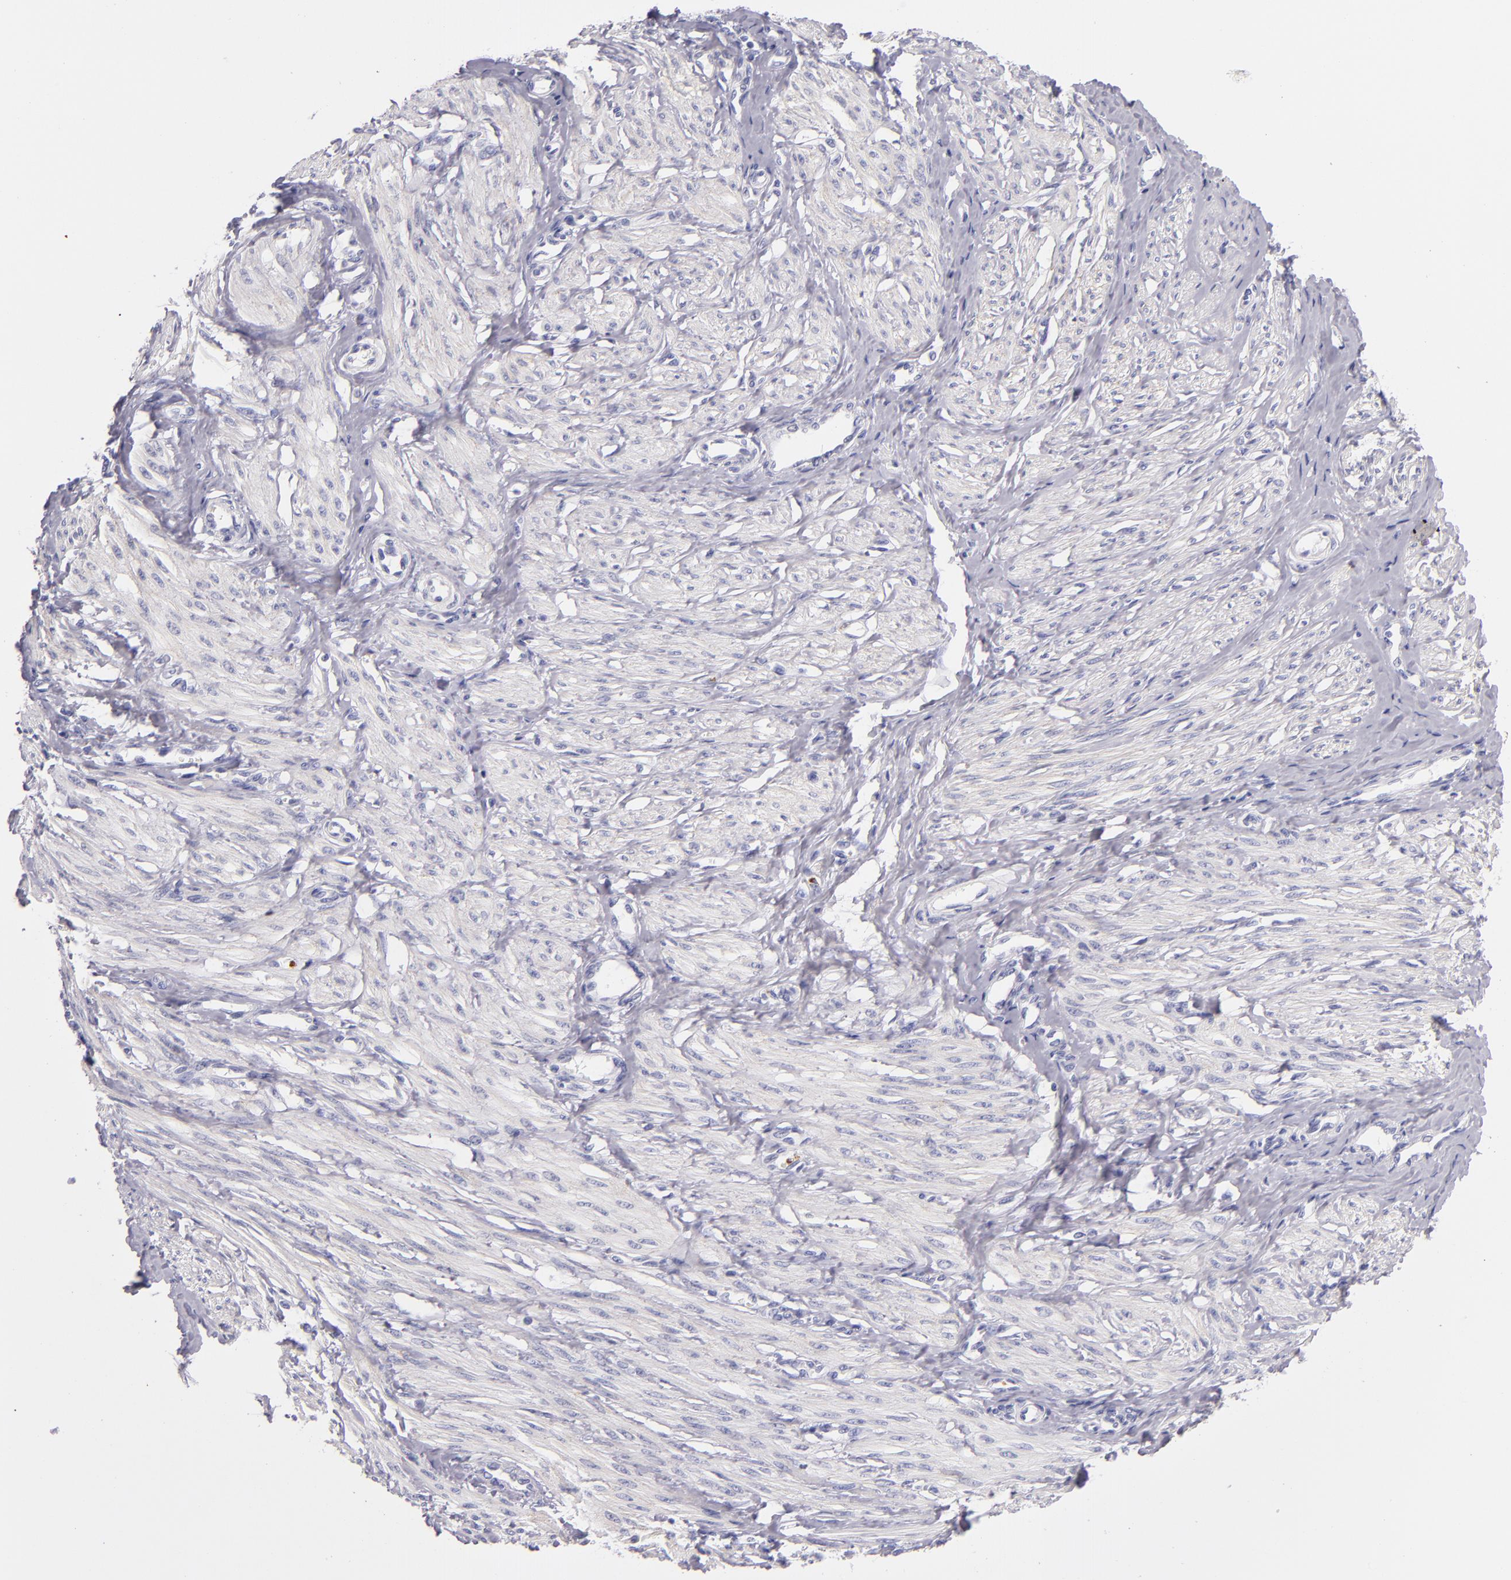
{"staining": {"intensity": "negative", "quantity": "none", "location": "none"}, "tissue": "smooth muscle", "cell_type": "Smooth muscle cells", "image_type": "normal", "snomed": [{"axis": "morphology", "description": "Normal tissue, NOS"}, {"axis": "topography", "description": "Smooth muscle"}, {"axis": "topography", "description": "Uterus"}], "caption": "High power microscopy micrograph of an immunohistochemistry (IHC) image of normal smooth muscle, revealing no significant expression in smooth muscle cells.", "gene": "CDH3", "patient": {"sex": "female", "age": 39}}